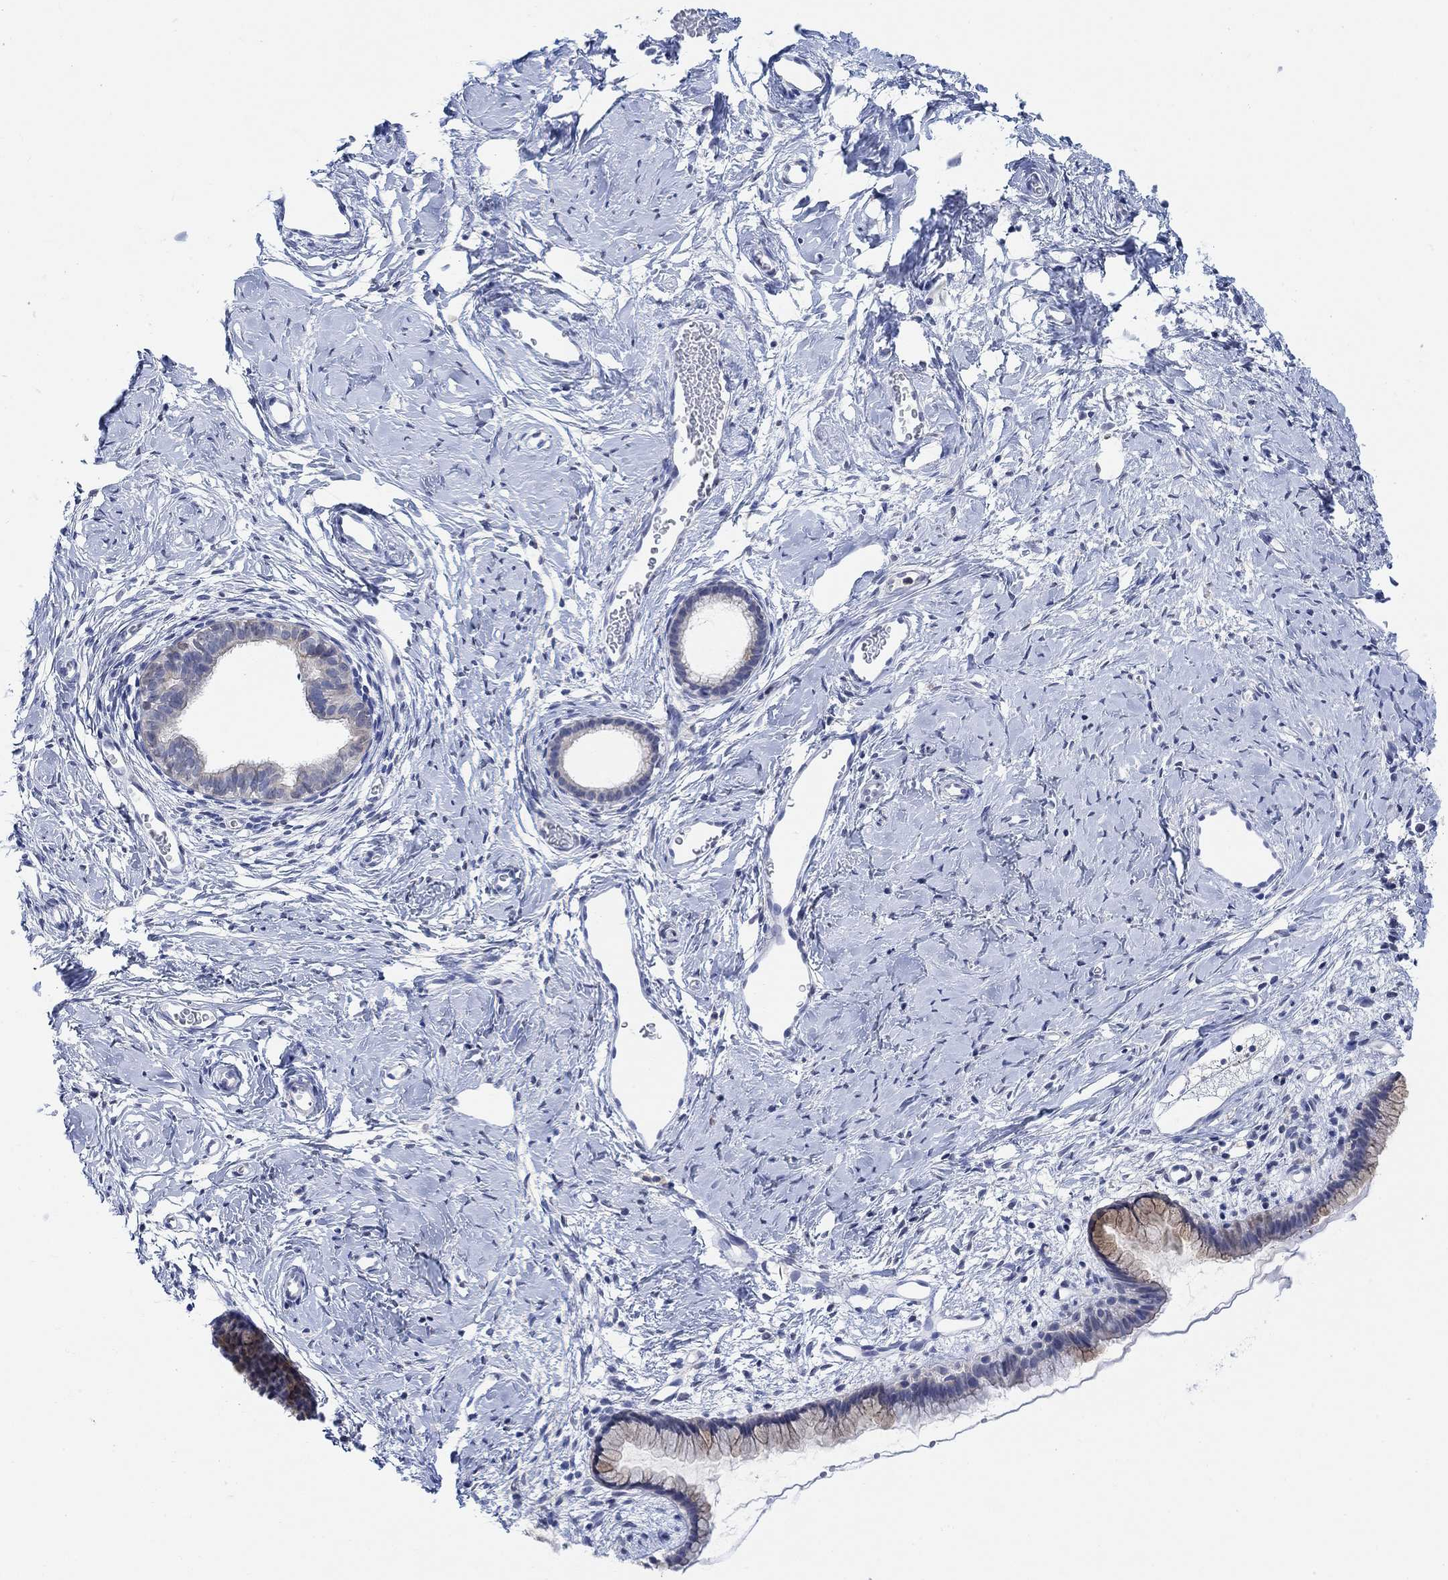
{"staining": {"intensity": "negative", "quantity": "none", "location": "none"}, "tissue": "cervix", "cell_type": "Glandular cells", "image_type": "normal", "snomed": [{"axis": "morphology", "description": "Normal tissue, NOS"}, {"axis": "topography", "description": "Cervix"}], "caption": "Cervix stained for a protein using immunohistochemistry displays no expression glandular cells.", "gene": "RIMS1", "patient": {"sex": "female", "age": 40}}